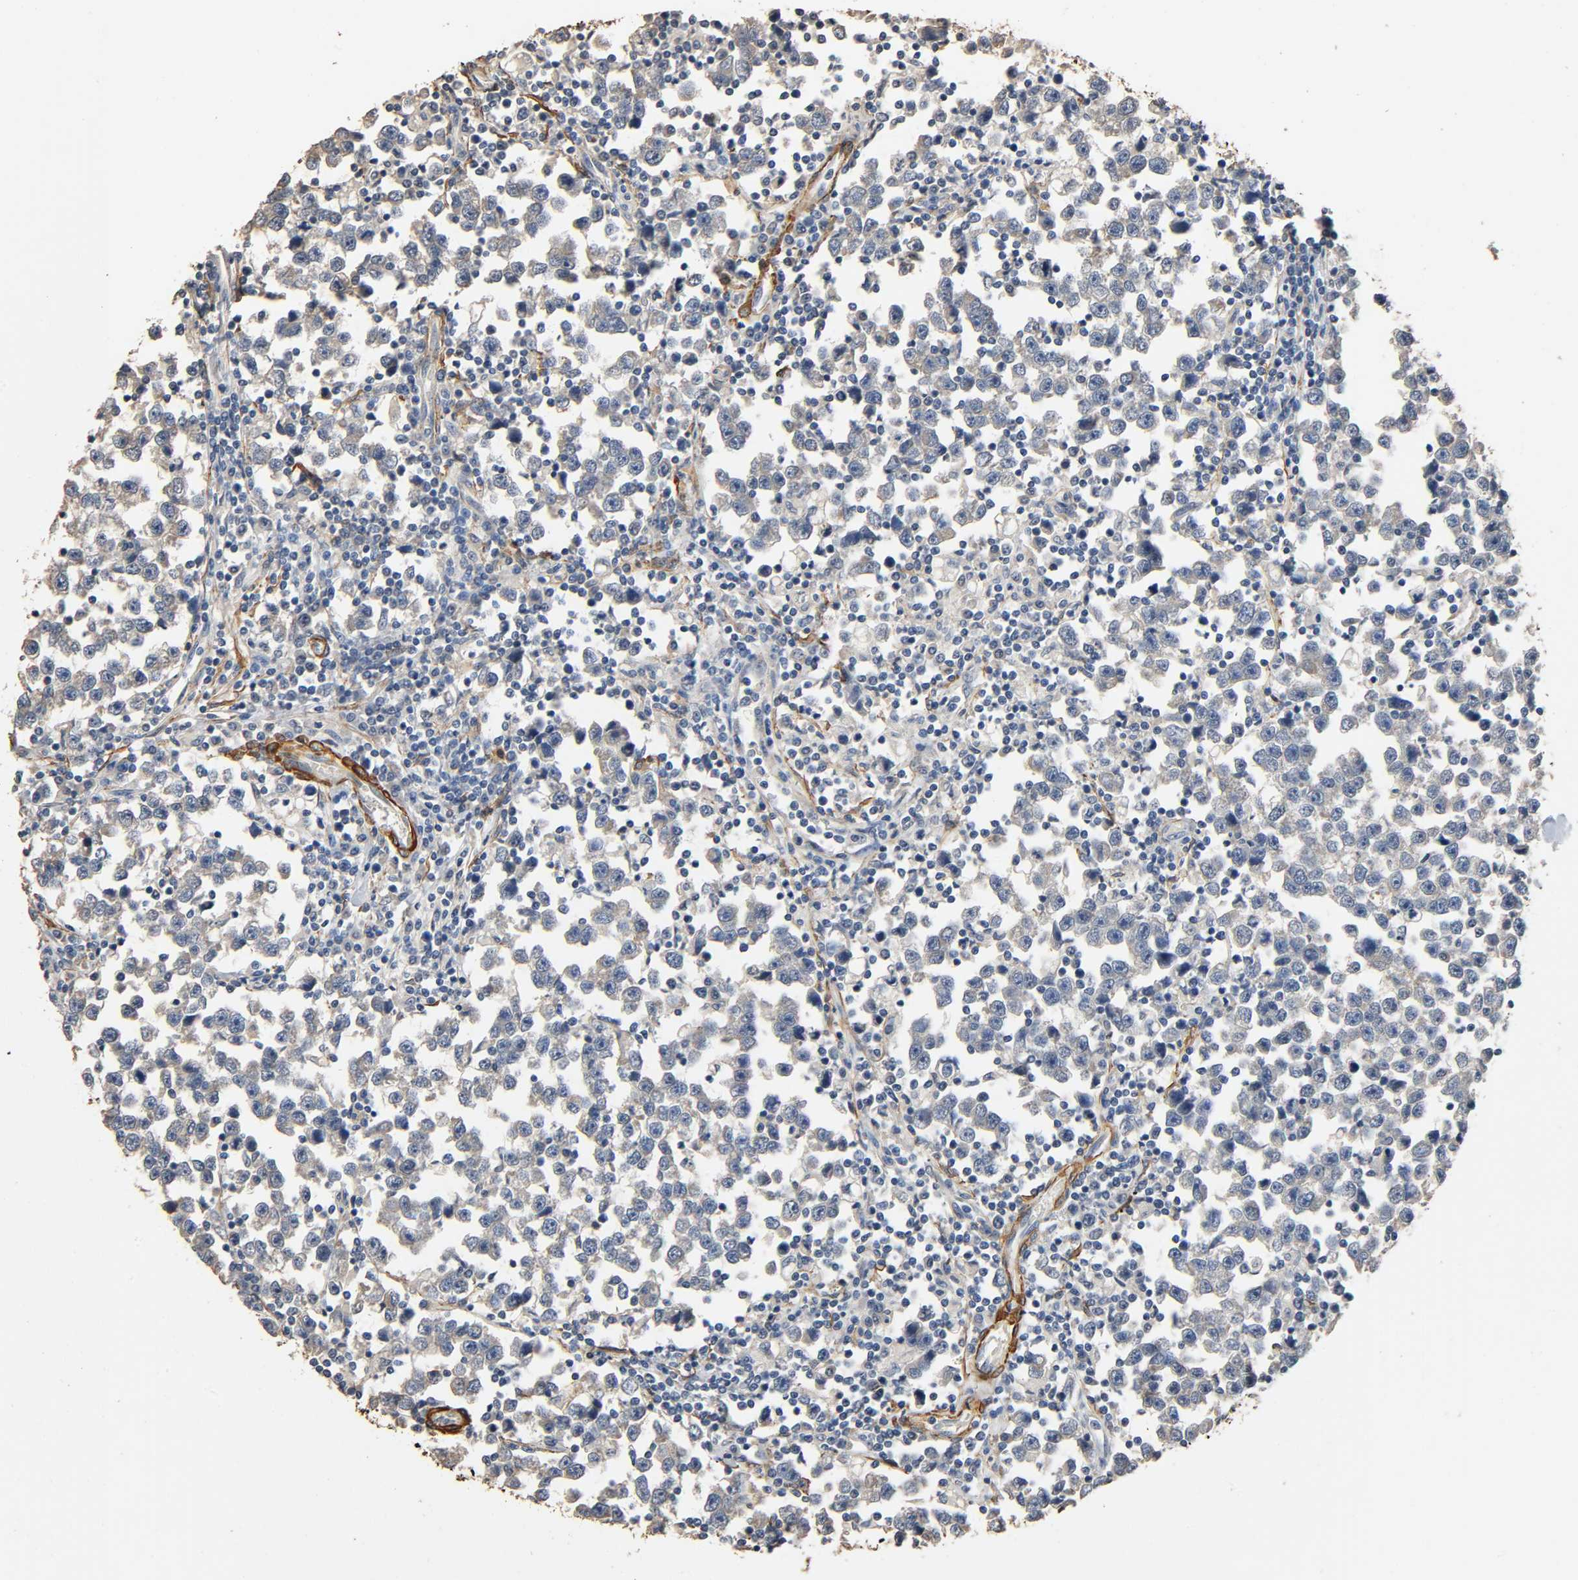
{"staining": {"intensity": "weak", "quantity": ">75%", "location": "cytoplasmic/membranous"}, "tissue": "testis cancer", "cell_type": "Tumor cells", "image_type": "cancer", "snomed": [{"axis": "morphology", "description": "Seminoma, NOS"}, {"axis": "topography", "description": "Testis"}], "caption": "Seminoma (testis) stained with DAB immunohistochemistry (IHC) displays low levels of weak cytoplasmic/membranous staining in approximately >75% of tumor cells.", "gene": "GSTA3", "patient": {"sex": "male", "age": 43}}